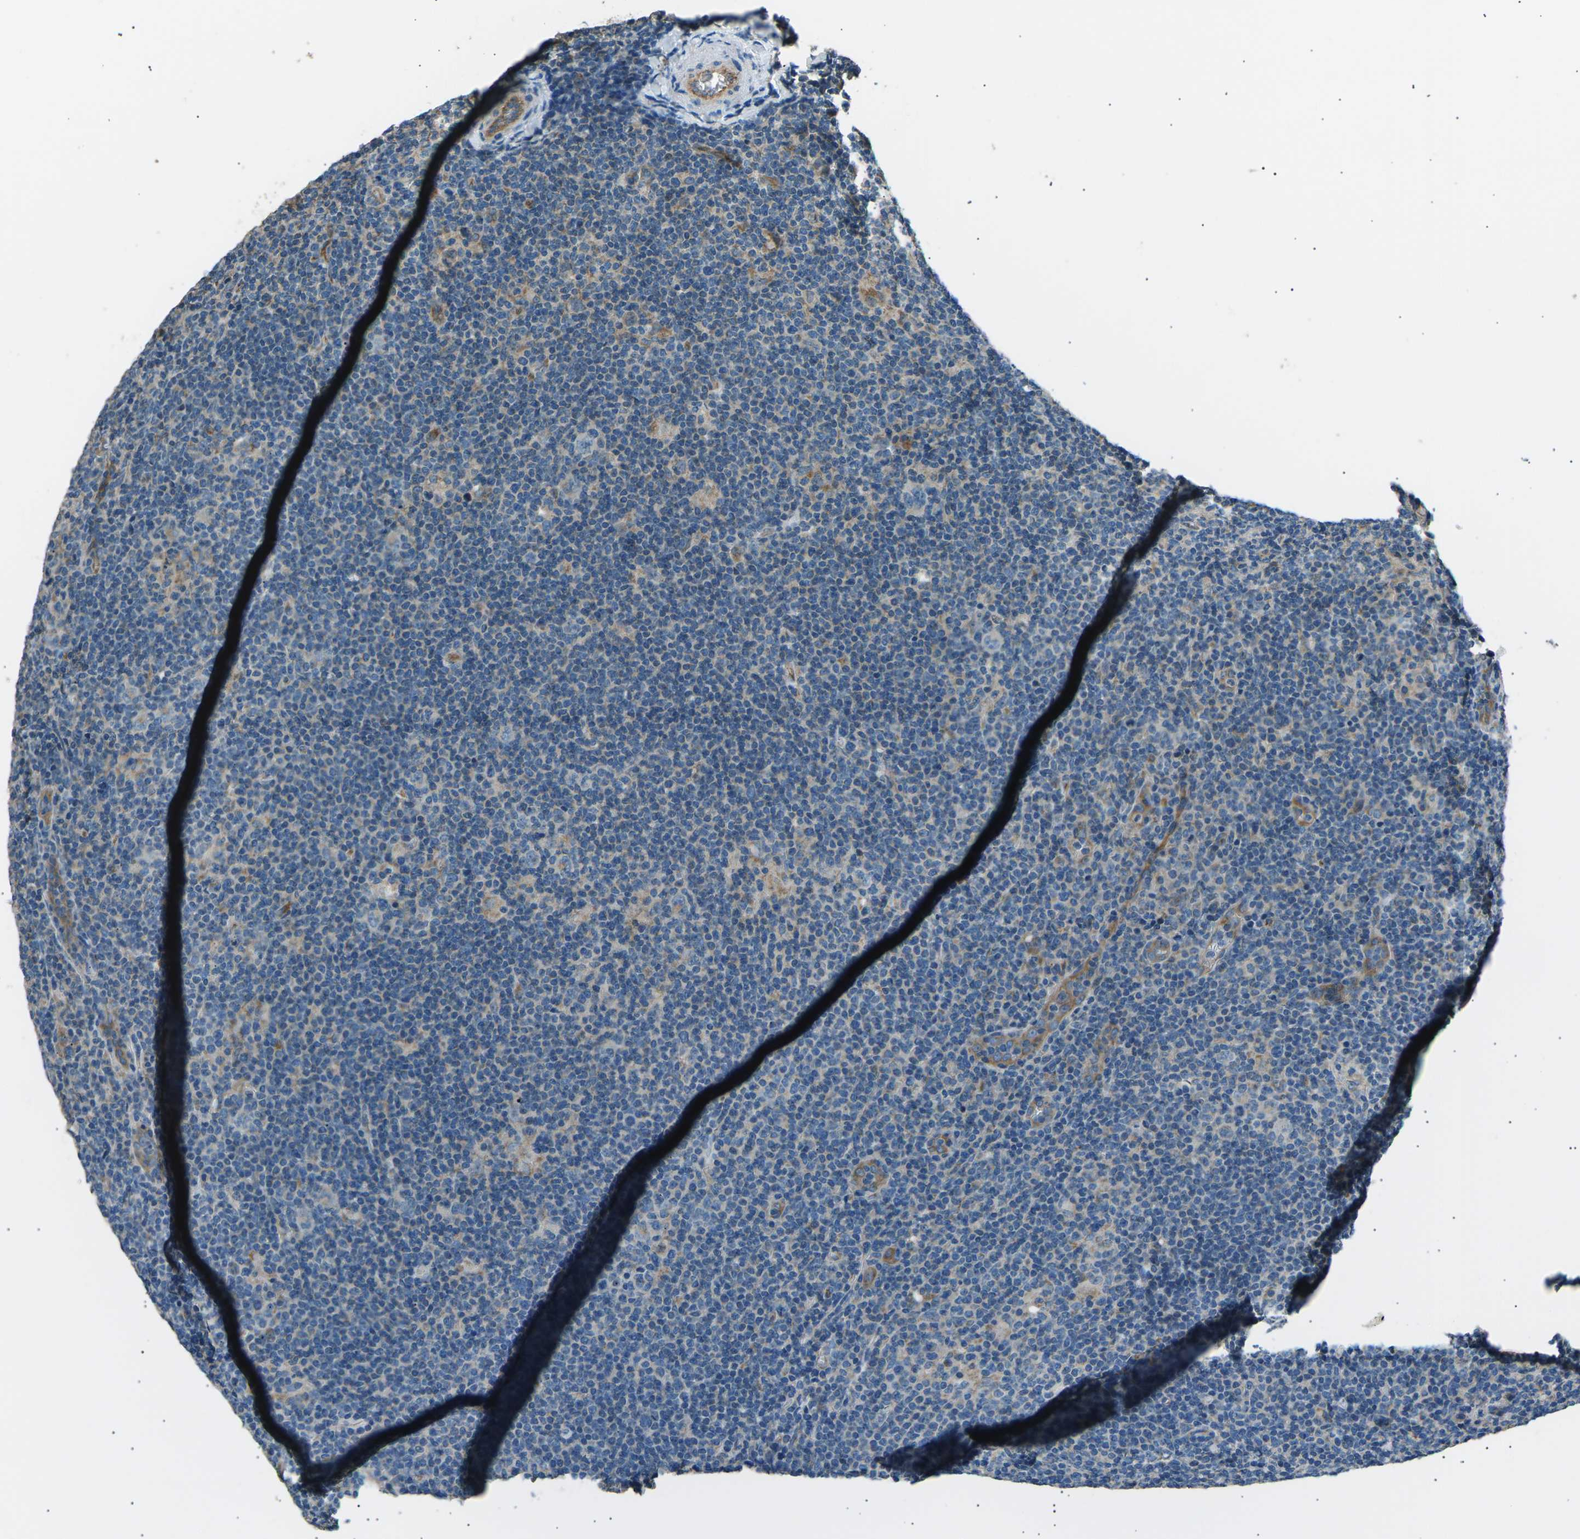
{"staining": {"intensity": "weak", "quantity": "25%-75%", "location": "cytoplasmic/membranous"}, "tissue": "lymphoma", "cell_type": "Tumor cells", "image_type": "cancer", "snomed": [{"axis": "morphology", "description": "Hodgkin's disease, NOS"}, {"axis": "topography", "description": "Lymph node"}], "caption": "Protein expression analysis of Hodgkin's disease shows weak cytoplasmic/membranous expression in approximately 25%-75% of tumor cells.", "gene": "SLK", "patient": {"sex": "female", "age": 57}}